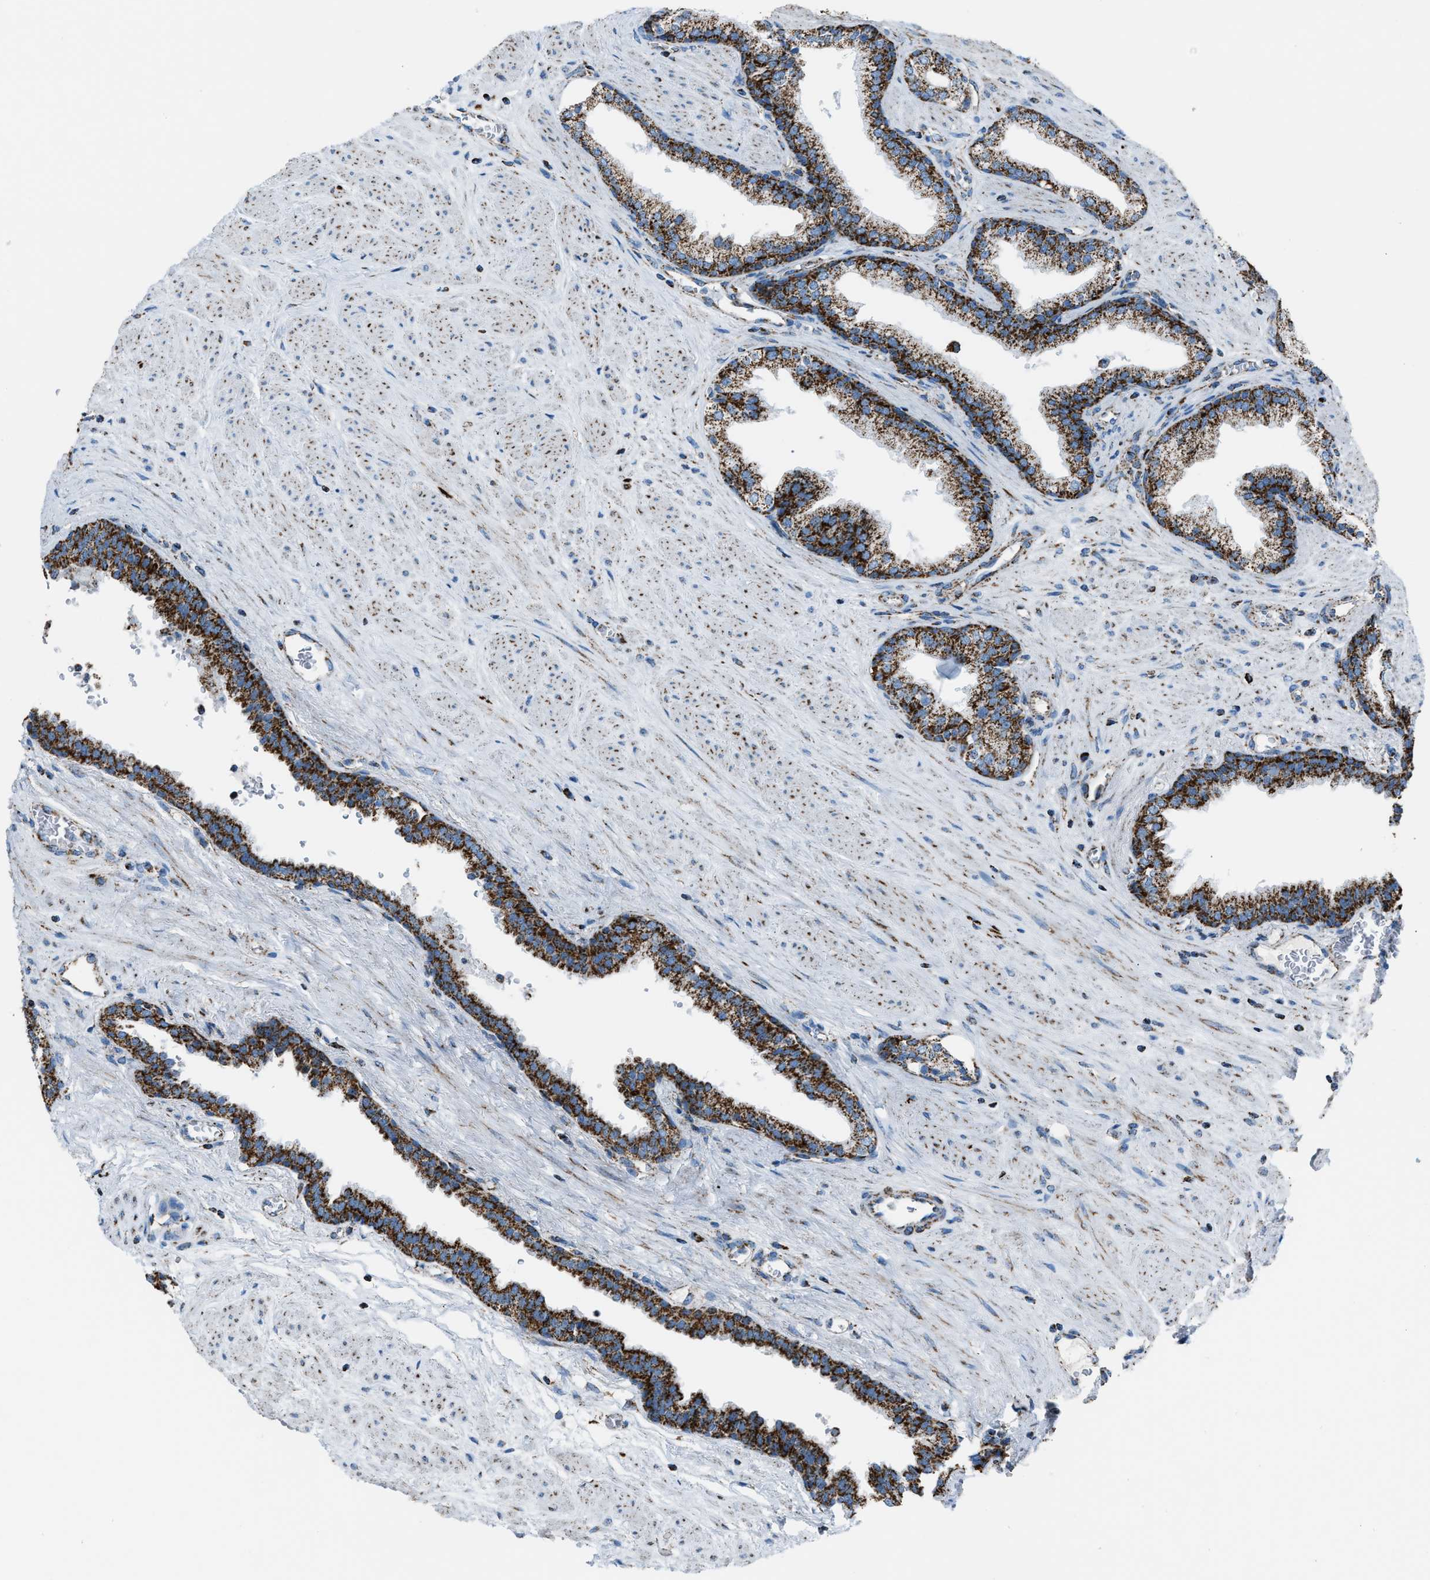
{"staining": {"intensity": "strong", "quantity": ">75%", "location": "cytoplasmic/membranous"}, "tissue": "prostate", "cell_type": "Glandular cells", "image_type": "normal", "snomed": [{"axis": "morphology", "description": "Normal tissue, NOS"}, {"axis": "topography", "description": "Prostate"}], "caption": "Glandular cells display high levels of strong cytoplasmic/membranous staining in about >75% of cells in normal human prostate.", "gene": "MDH2", "patient": {"sex": "male", "age": 51}}